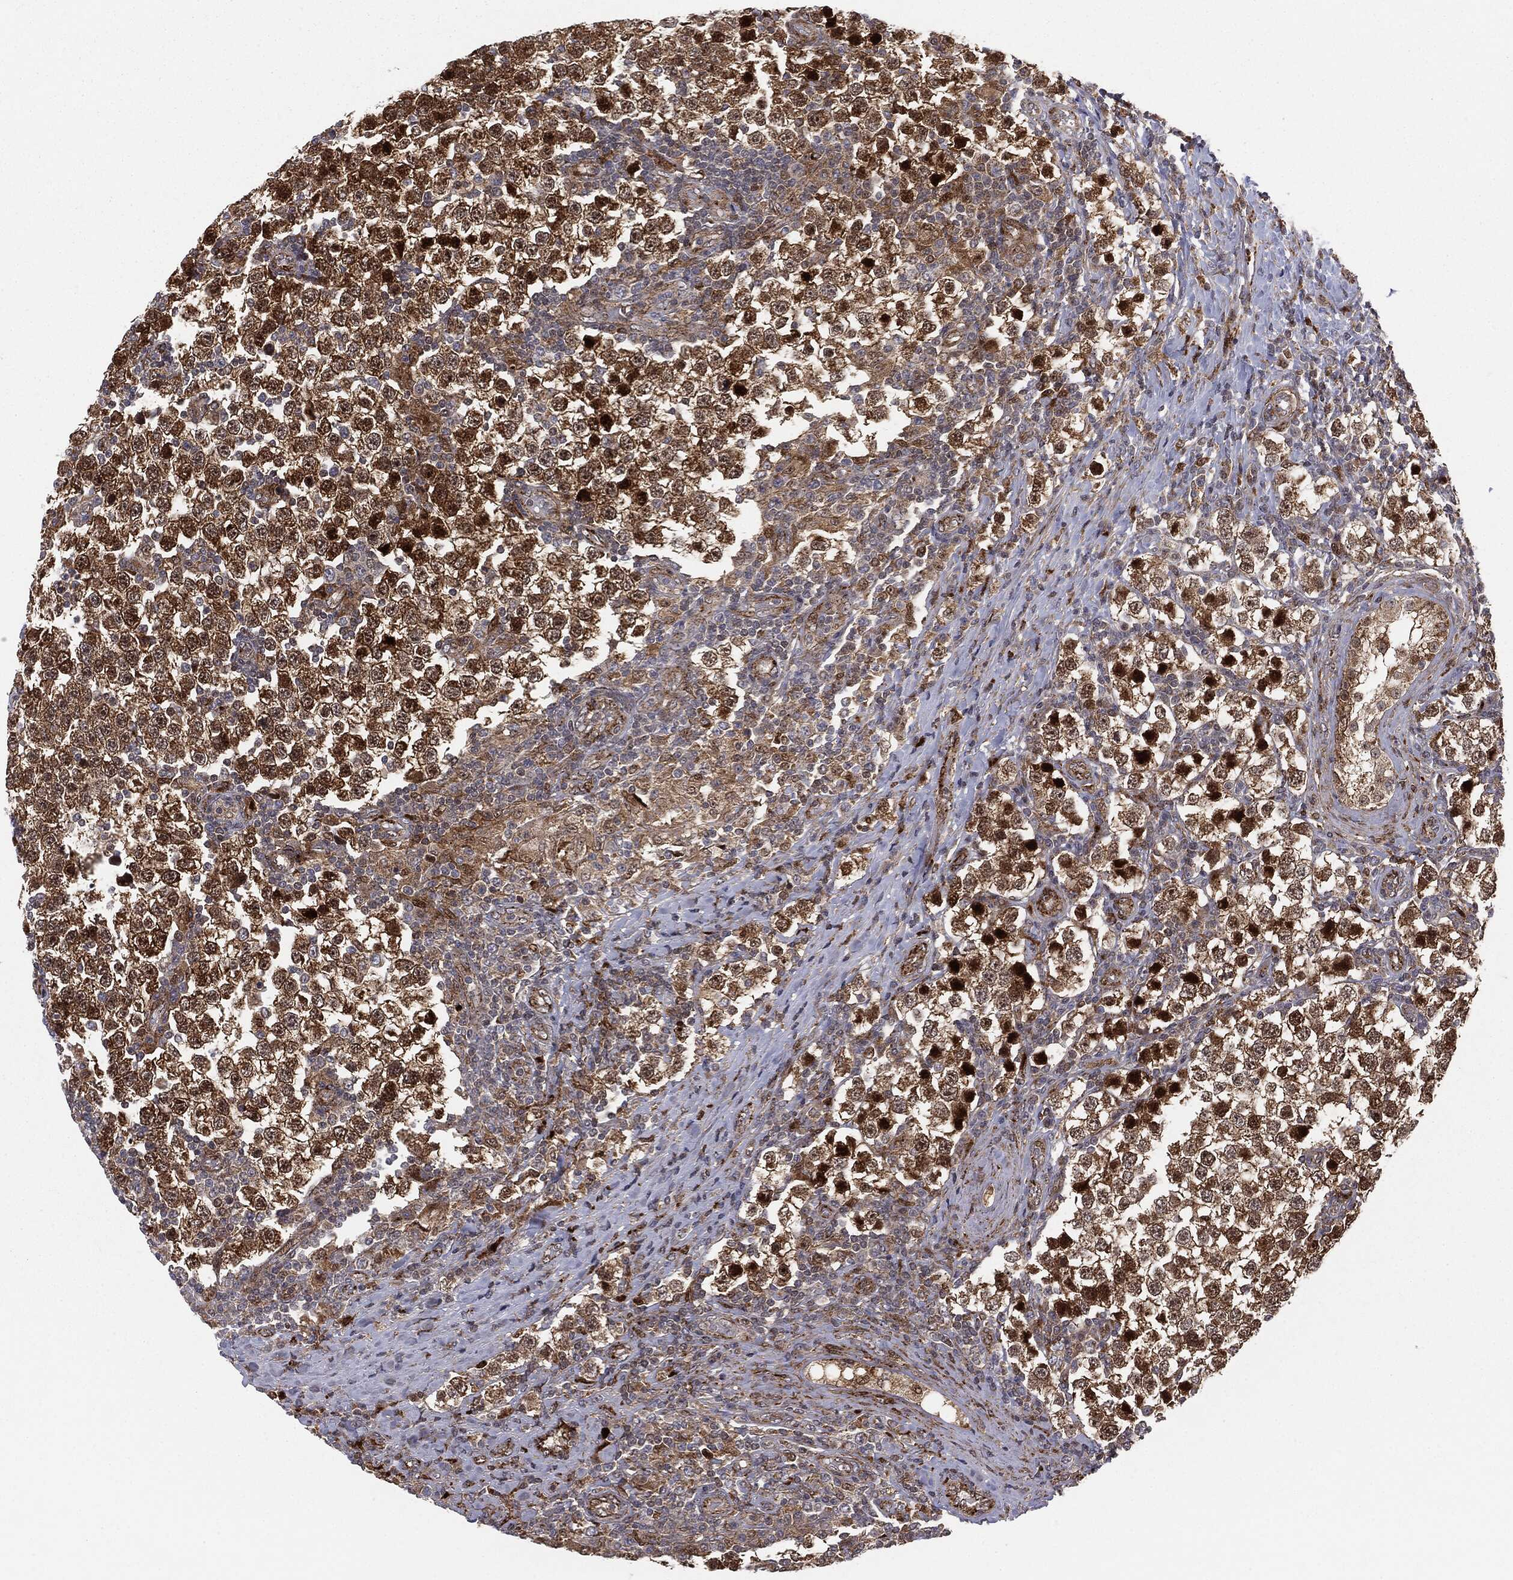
{"staining": {"intensity": "moderate", "quantity": ">75%", "location": "cytoplasmic/membranous"}, "tissue": "testis cancer", "cell_type": "Tumor cells", "image_type": "cancer", "snomed": [{"axis": "morphology", "description": "Seminoma, NOS"}, {"axis": "topography", "description": "Testis"}], "caption": "This photomicrograph demonstrates immunohistochemistry (IHC) staining of human testis seminoma, with medium moderate cytoplasmic/membranous staining in about >75% of tumor cells.", "gene": "PTEN", "patient": {"sex": "male", "age": 34}}